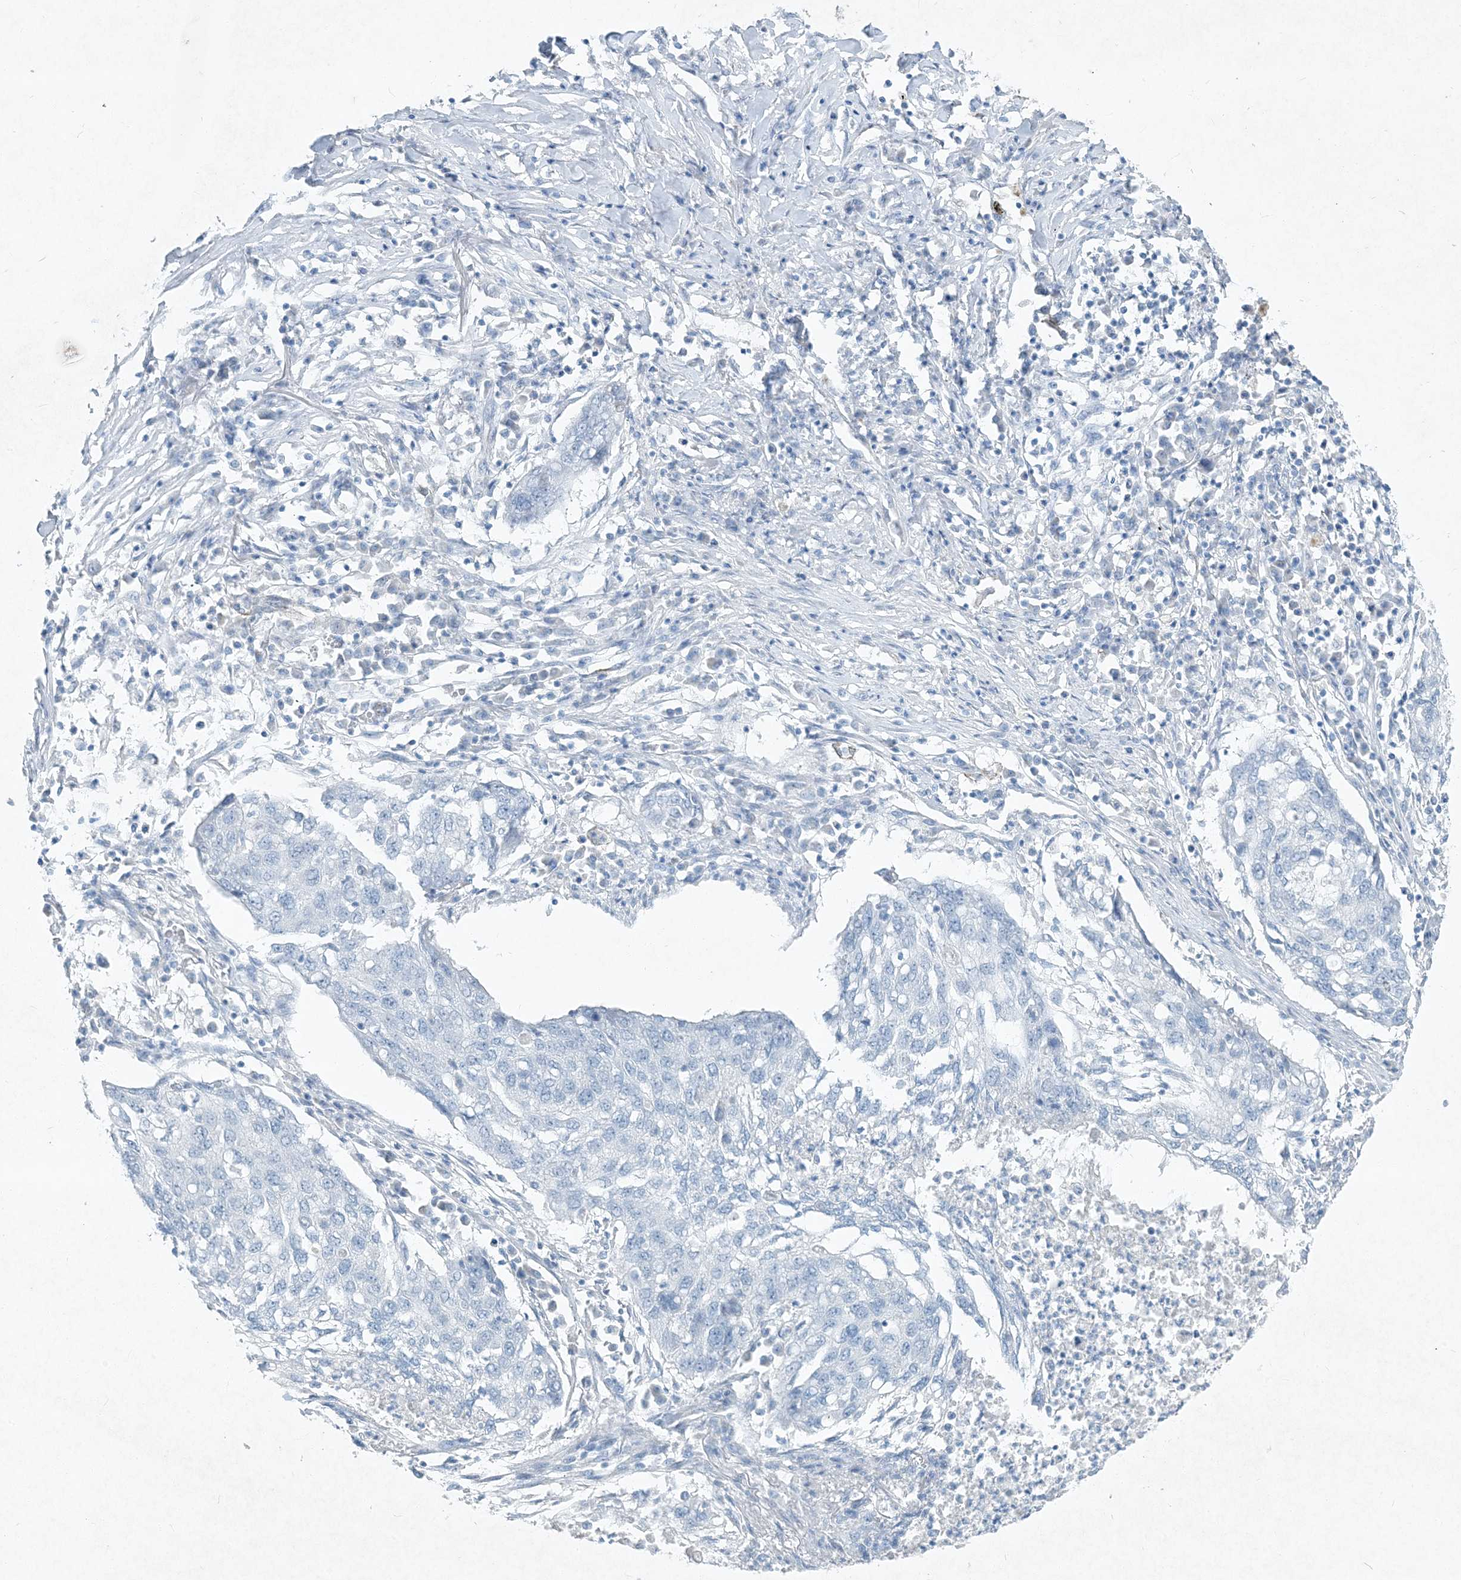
{"staining": {"intensity": "negative", "quantity": "none", "location": "none"}, "tissue": "lung cancer", "cell_type": "Tumor cells", "image_type": "cancer", "snomed": [{"axis": "morphology", "description": "Squamous cell carcinoma, NOS"}, {"axis": "topography", "description": "Lung"}], "caption": "This is an immunohistochemistry image of human lung cancer. There is no expression in tumor cells.", "gene": "PGM5", "patient": {"sex": "female", "age": 63}}